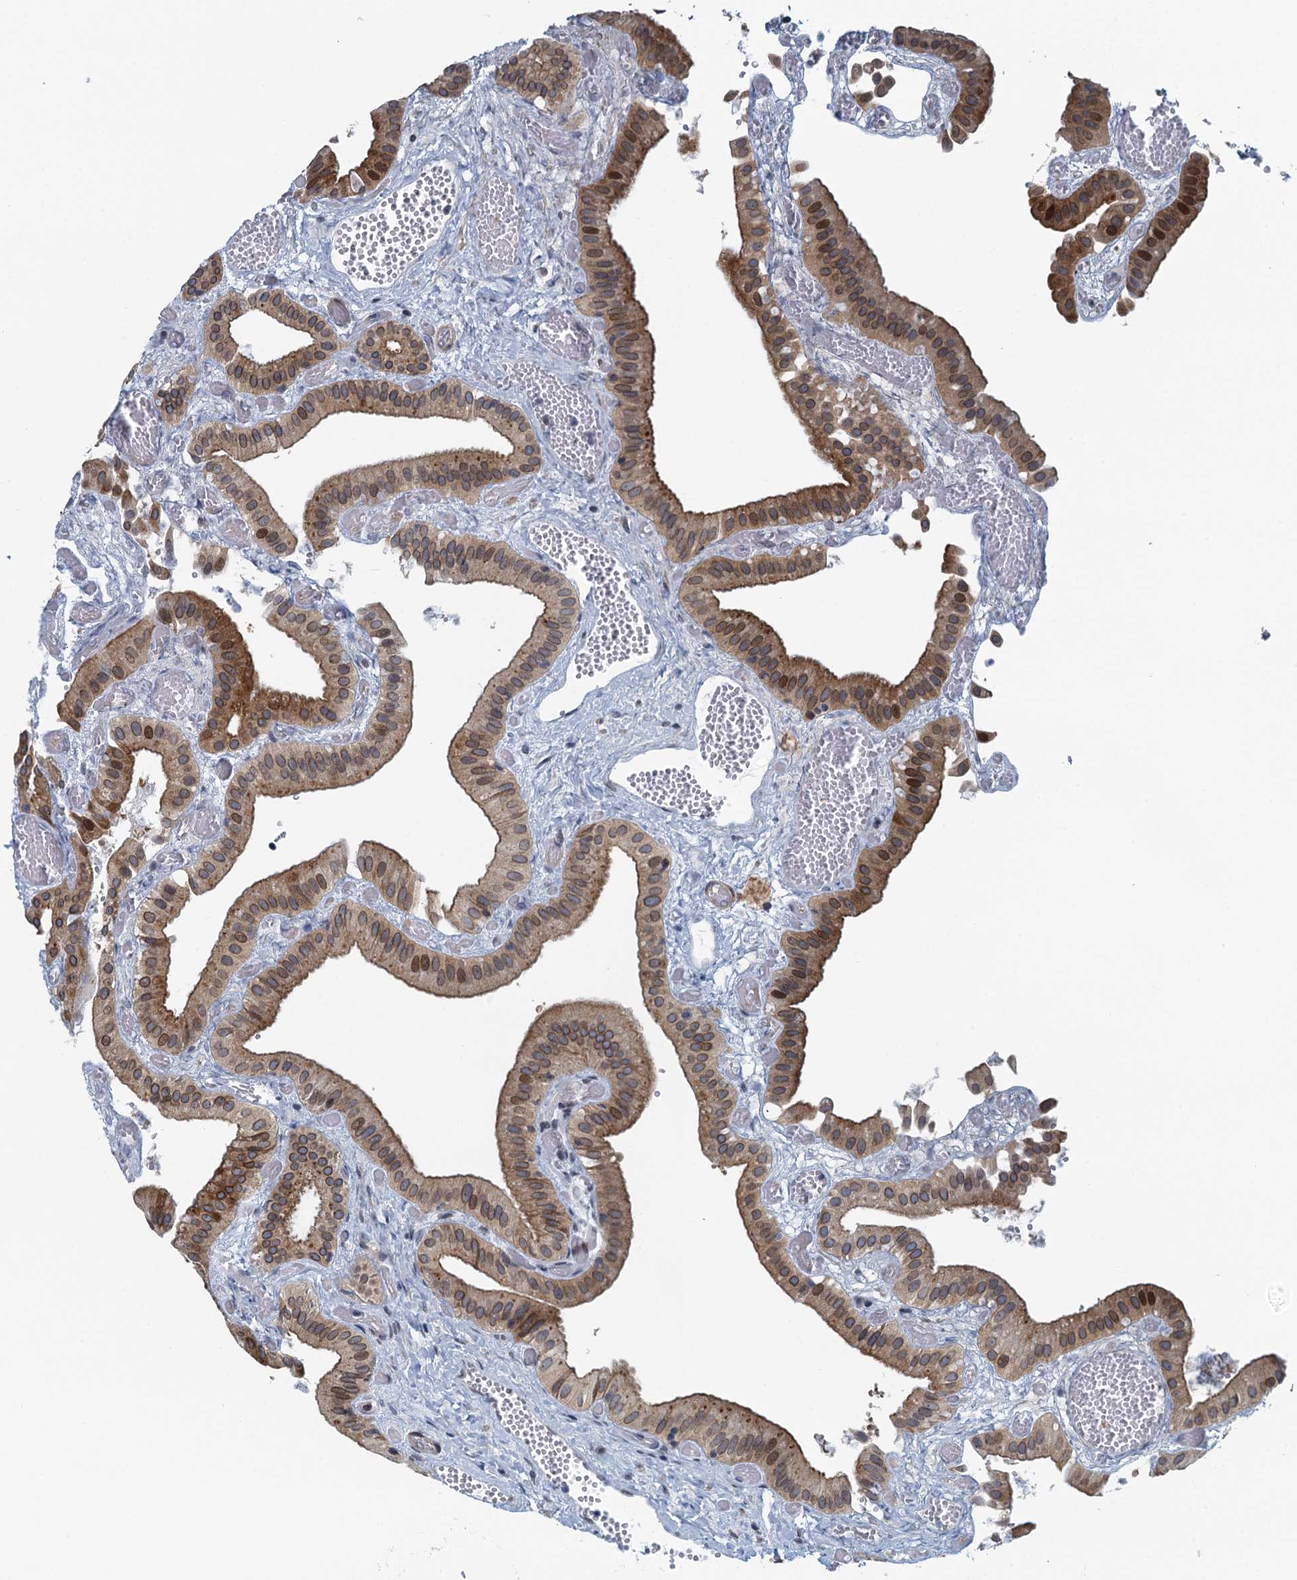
{"staining": {"intensity": "moderate", "quantity": "25%-75%", "location": "cytoplasmic/membranous,nuclear"}, "tissue": "gallbladder", "cell_type": "Glandular cells", "image_type": "normal", "snomed": [{"axis": "morphology", "description": "Normal tissue, NOS"}, {"axis": "topography", "description": "Gallbladder"}], "caption": "Gallbladder stained for a protein (brown) demonstrates moderate cytoplasmic/membranous,nuclear positive staining in about 25%-75% of glandular cells.", "gene": "CCDC34", "patient": {"sex": "female", "age": 64}}